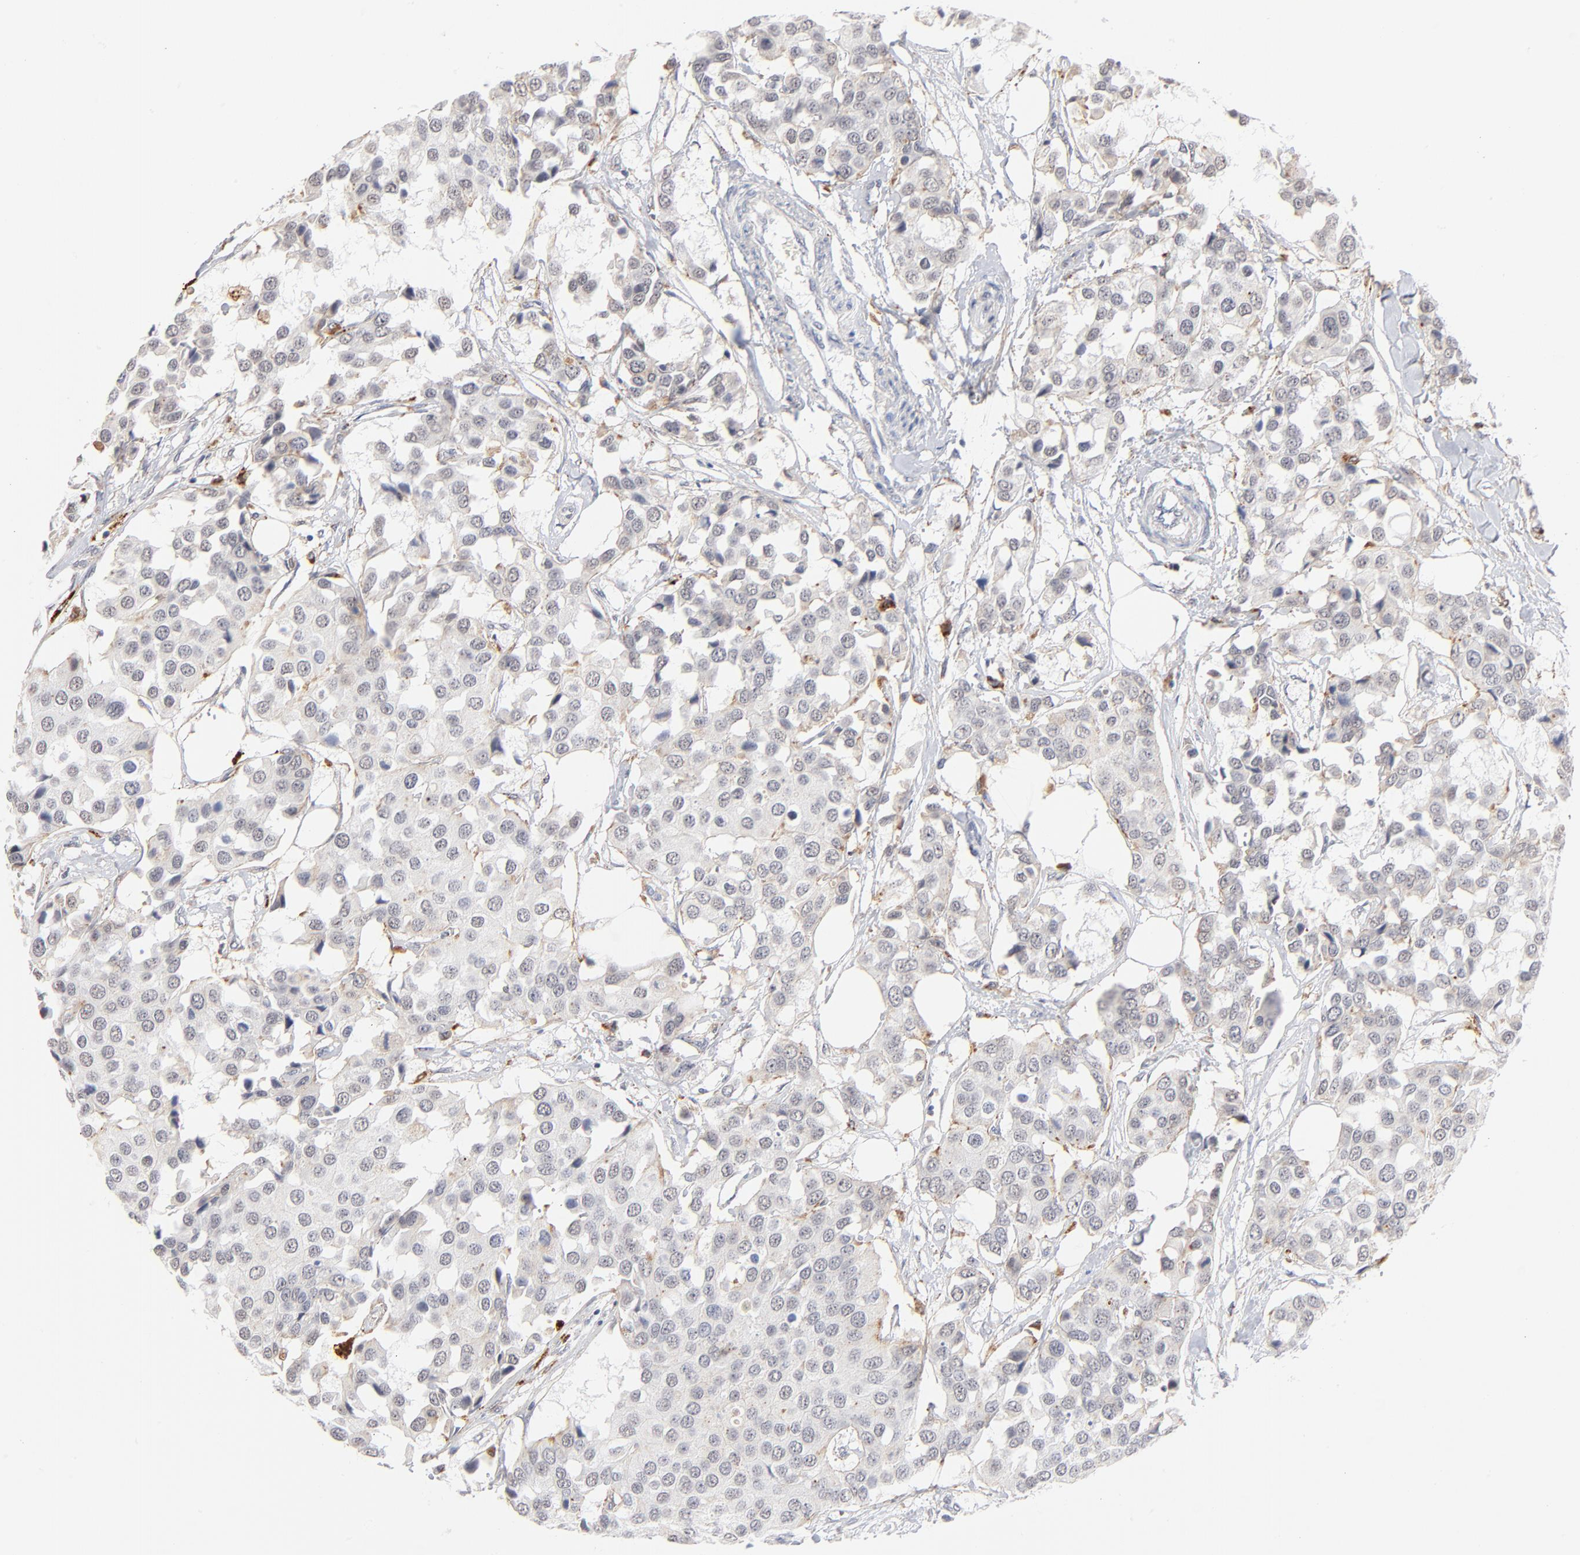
{"staining": {"intensity": "negative", "quantity": "none", "location": "none"}, "tissue": "breast cancer", "cell_type": "Tumor cells", "image_type": "cancer", "snomed": [{"axis": "morphology", "description": "Duct carcinoma"}, {"axis": "topography", "description": "Breast"}], "caption": "The image displays no significant staining in tumor cells of breast cancer.", "gene": "LTBP2", "patient": {"sex": "female", "age": 80}}